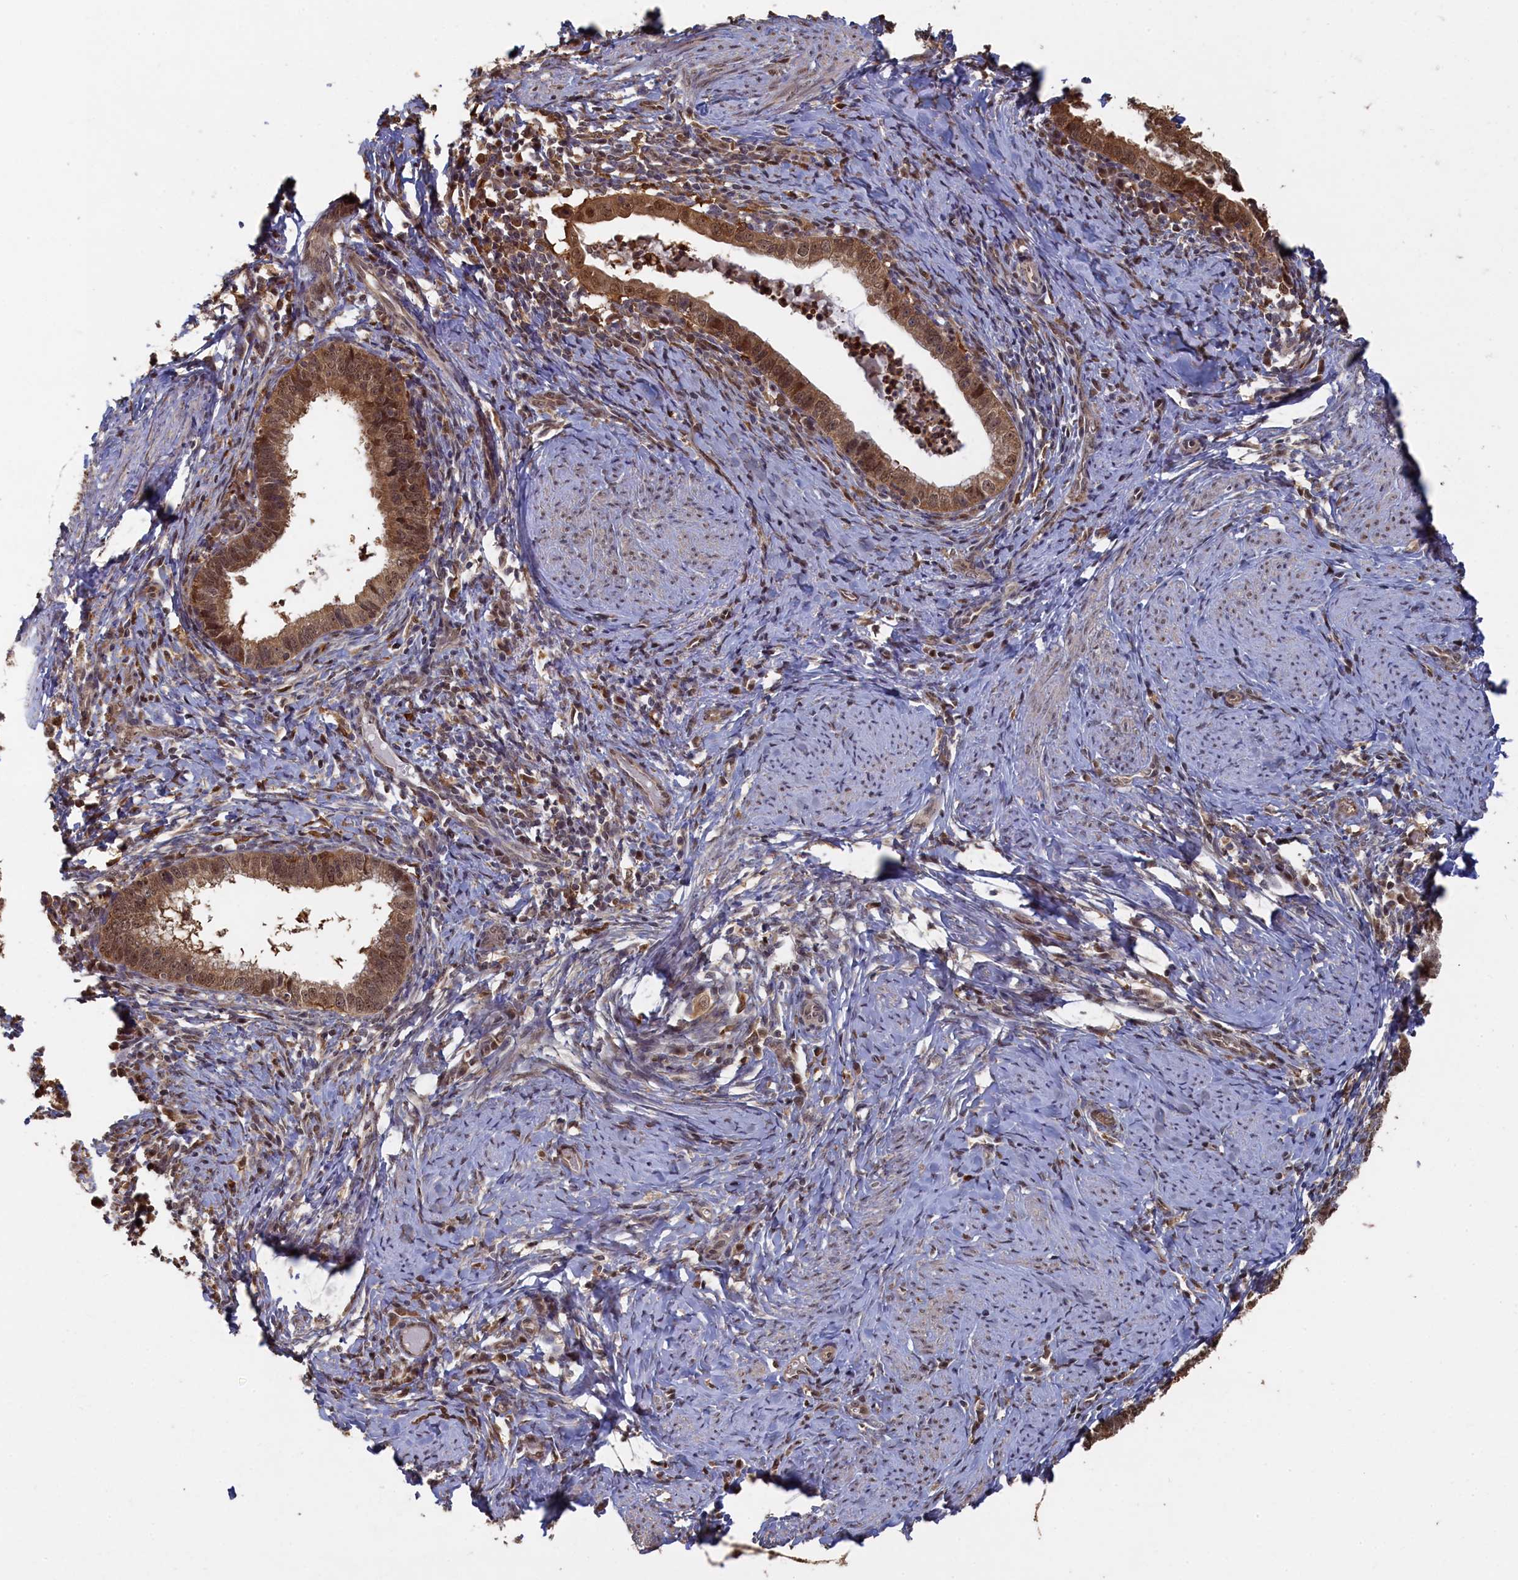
{"staining": {"intensity": "moderate", "quantity": ">75%", "location": "cytoplasmic/membranous,nuclear"}, "tissue": "cervical cancer", "cell_type": "Tumor cells", "image_type": "cancer", "snomed": [{"axis": "morphology", "description": "Adenocarcinoma, NOS"}, {"axis": "topography", "description": "Cervix"}], "caption": "Human cervical adenocarcinoma stained with a protein marker demonstrates moderate staining in tumor cells.", "gene": "UCHL3", "patient": {"sex": "female", "age": 36}}